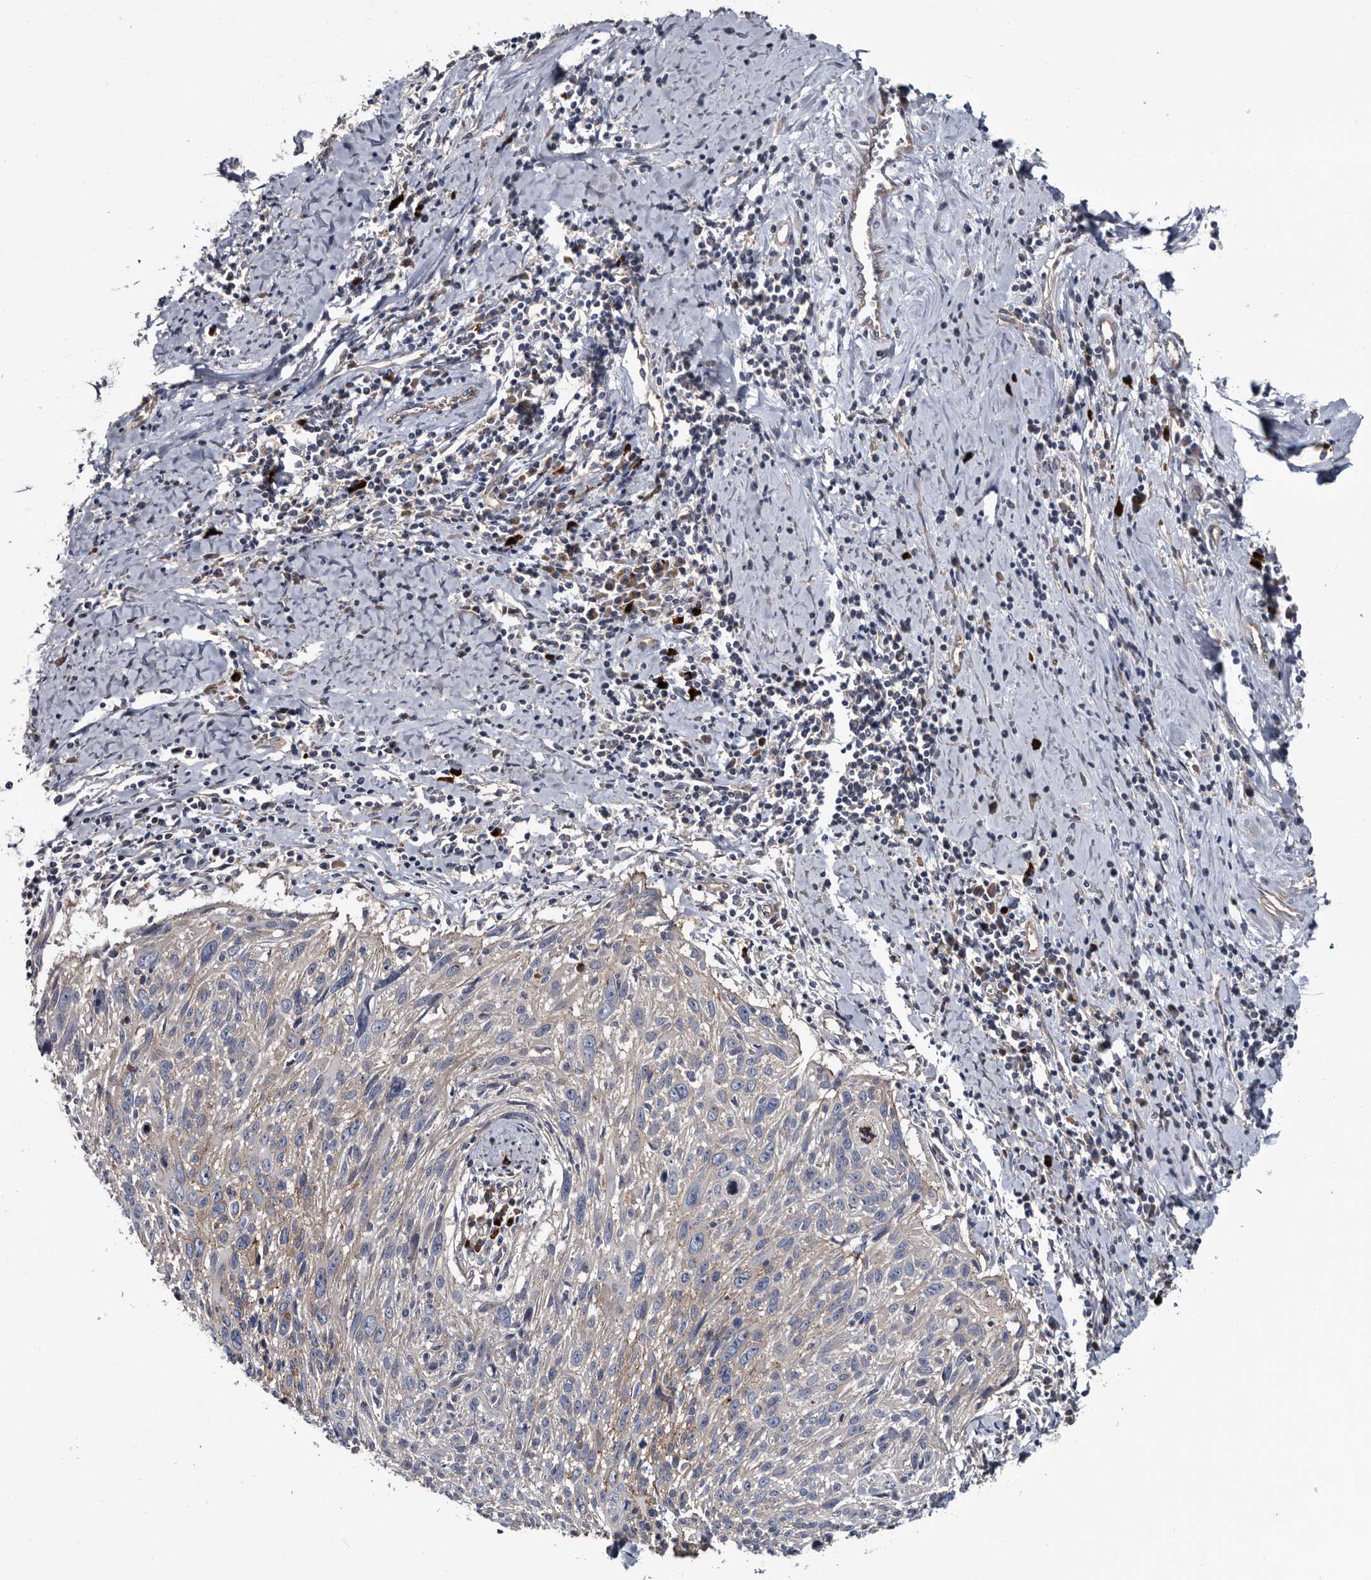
{"staining": {"intensity": "negative", "quantity": "none", "location": "none"}, "tissue": "cervical cancer", "cell_type": "Tumor cells", "image_type": "cancer", "snomed": [{"axis": "morphology", "description": "Squamous cell carcinoma, NOS"}, {"axis": "topography", "description": "Cervix"}], "caption": "A photomicrograph of human squamous cell carcinoma (cervical) is negative for staining in tumor cells.", "gene": "TSPAN17", "patient": {"sex": "female", "age": 51}}